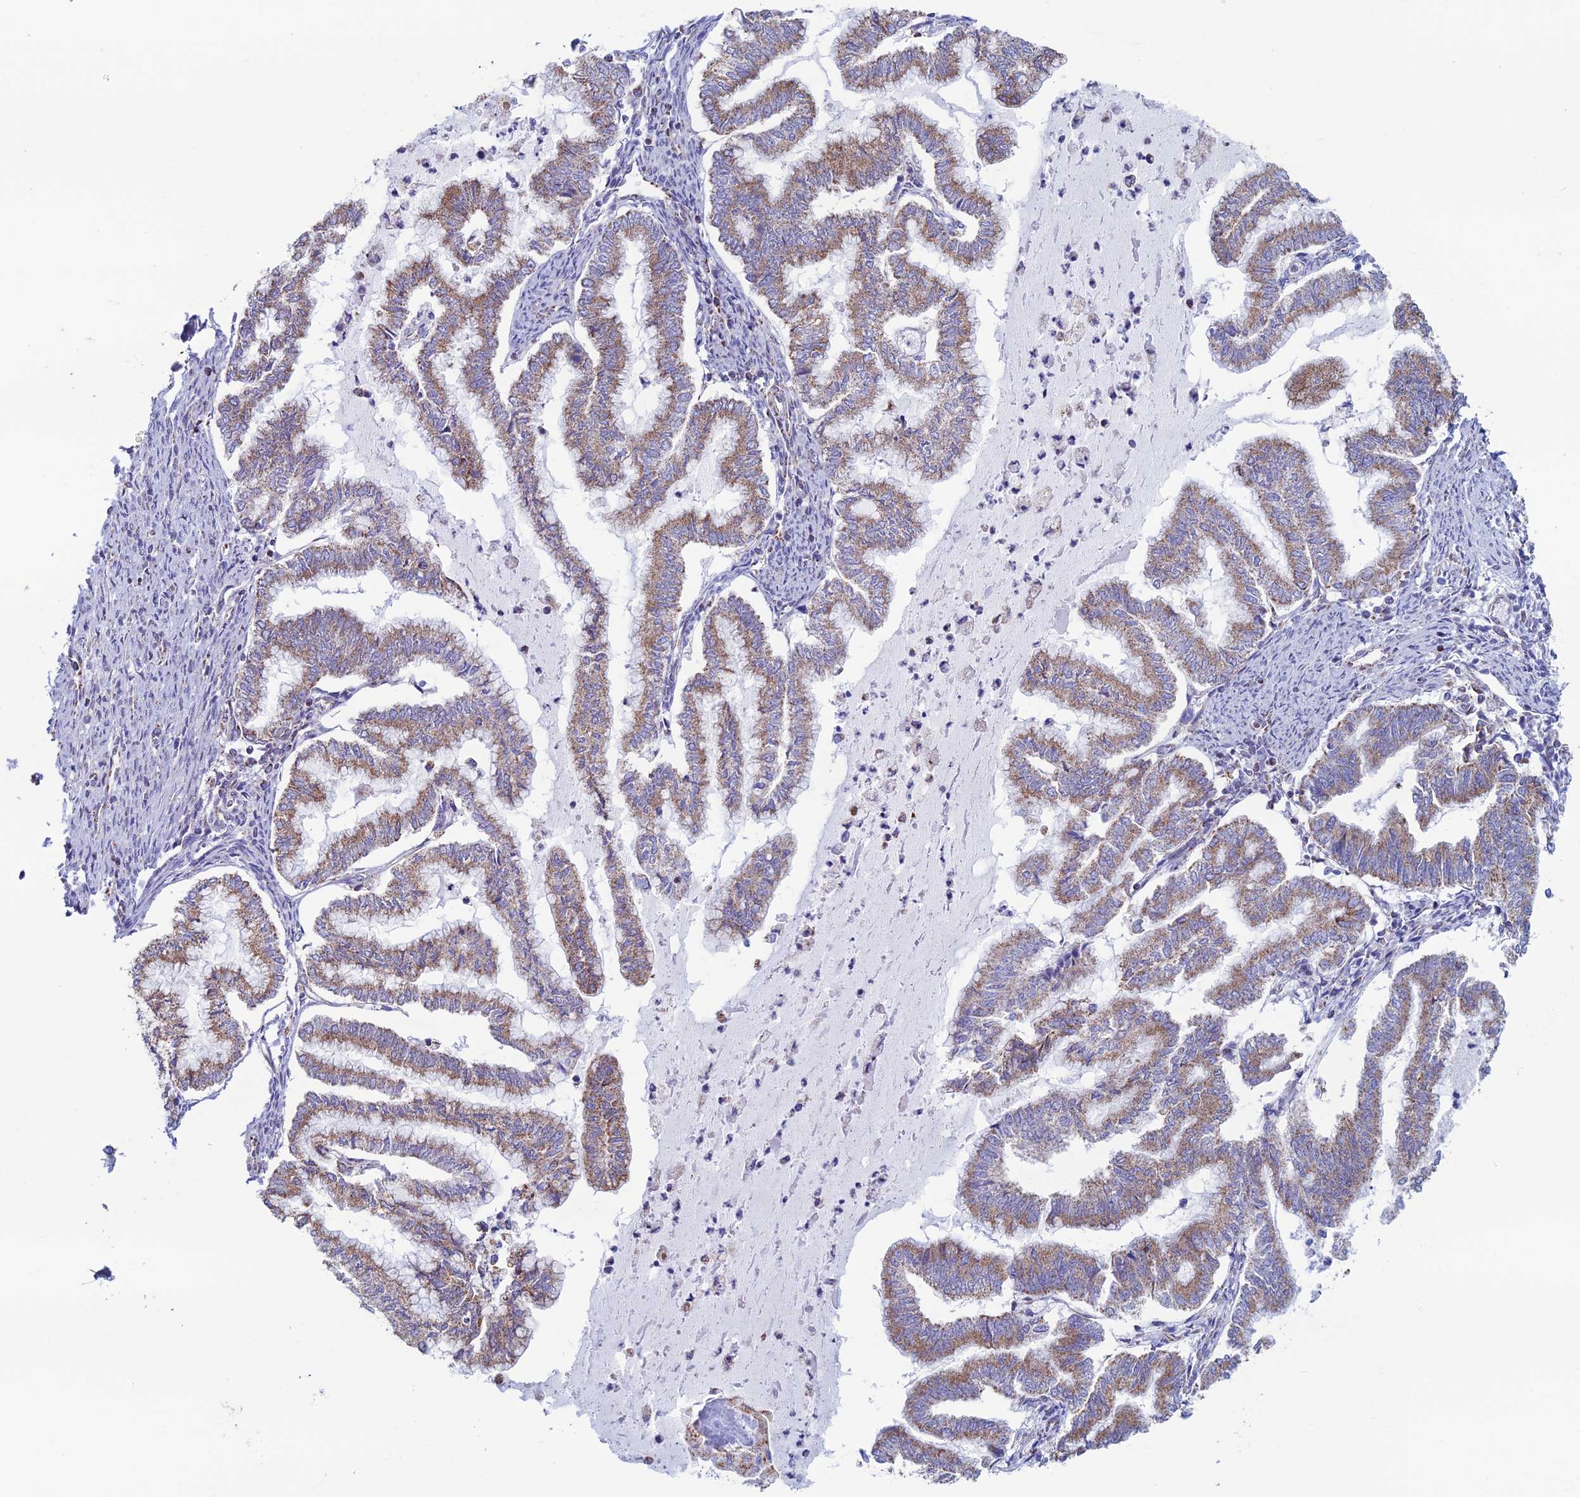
{"staining": {"intensity": "moderate", "quantity": ">75%", "location": "cytoplasmic/membranous"}, "tissue": "endometrial cancer", "cell_type": "Tumor cells", "image_type": "cancer", "snomed": [{"axis": "morphology", "description": "Adenocarcinoma, NOS"}, {"axis": "topography", "description": "Endometrium"}], "caption": "Adenocarcinoma (endometrial) tissue reveals moderate cytoplasmic/membranous staining in about >75% of tumor cells, visualized by immunohistochemistry.", "gene": "ZNG1B", "patient": {"sex": "female", "age": 79}}